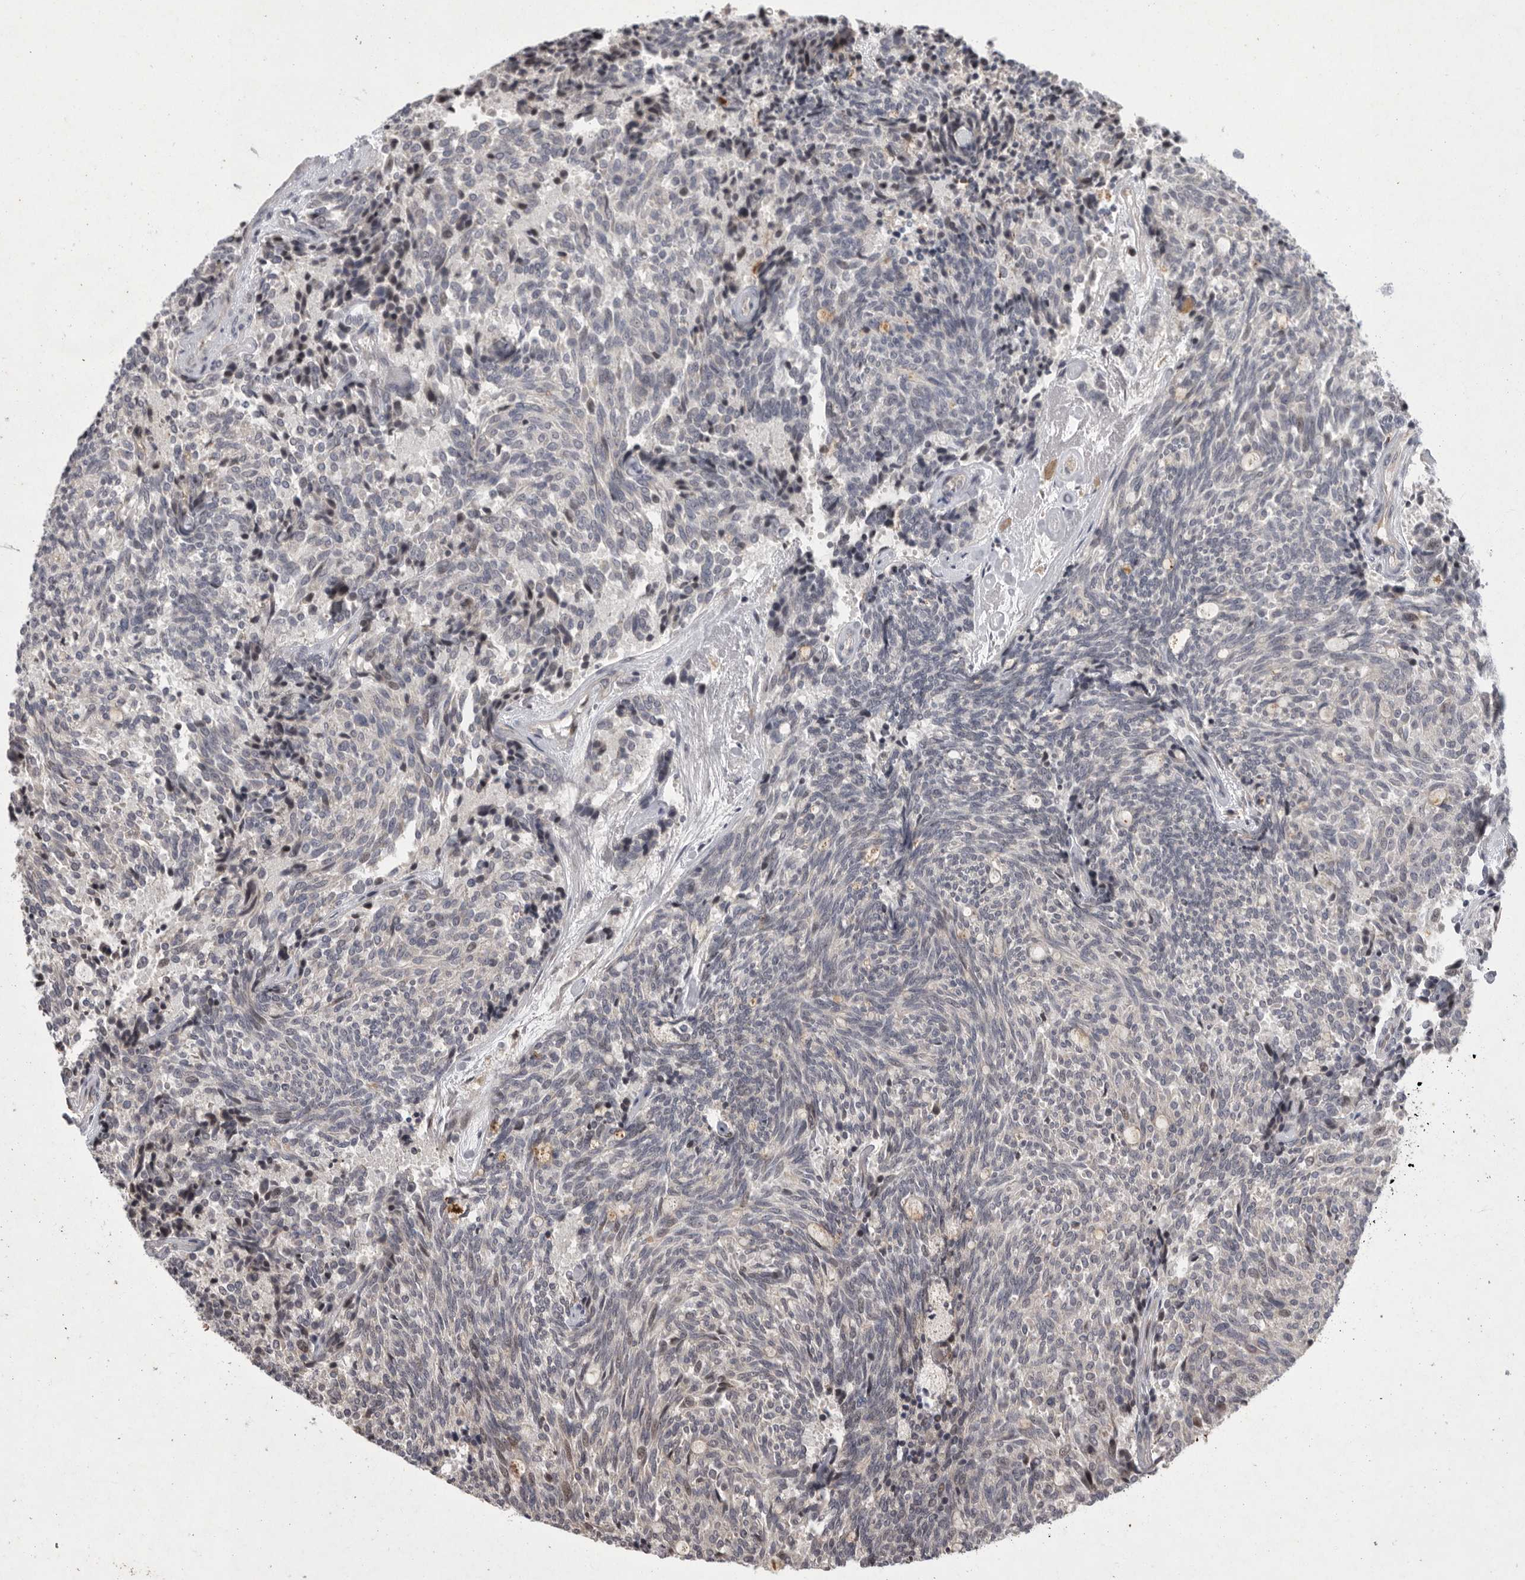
{"staining": {"intensity": "negative", "quantity": "none", "location": "none"}, "tissue": "carcinoid", "cell_type": "Tumor cells", "image_type": "cancer", "snomed": [{"axis": "morphology", "description": "Carcinoid, malignant, NOS"}, {"axis": "topography", "description": "Pancreas"}], "caption": "Immunohistochemistry (IHC) of human carcinoid demonstrates no staining in tumor cells.", "gene": "MAN2A1", "patient": {"sex": "female", "age": 54}}